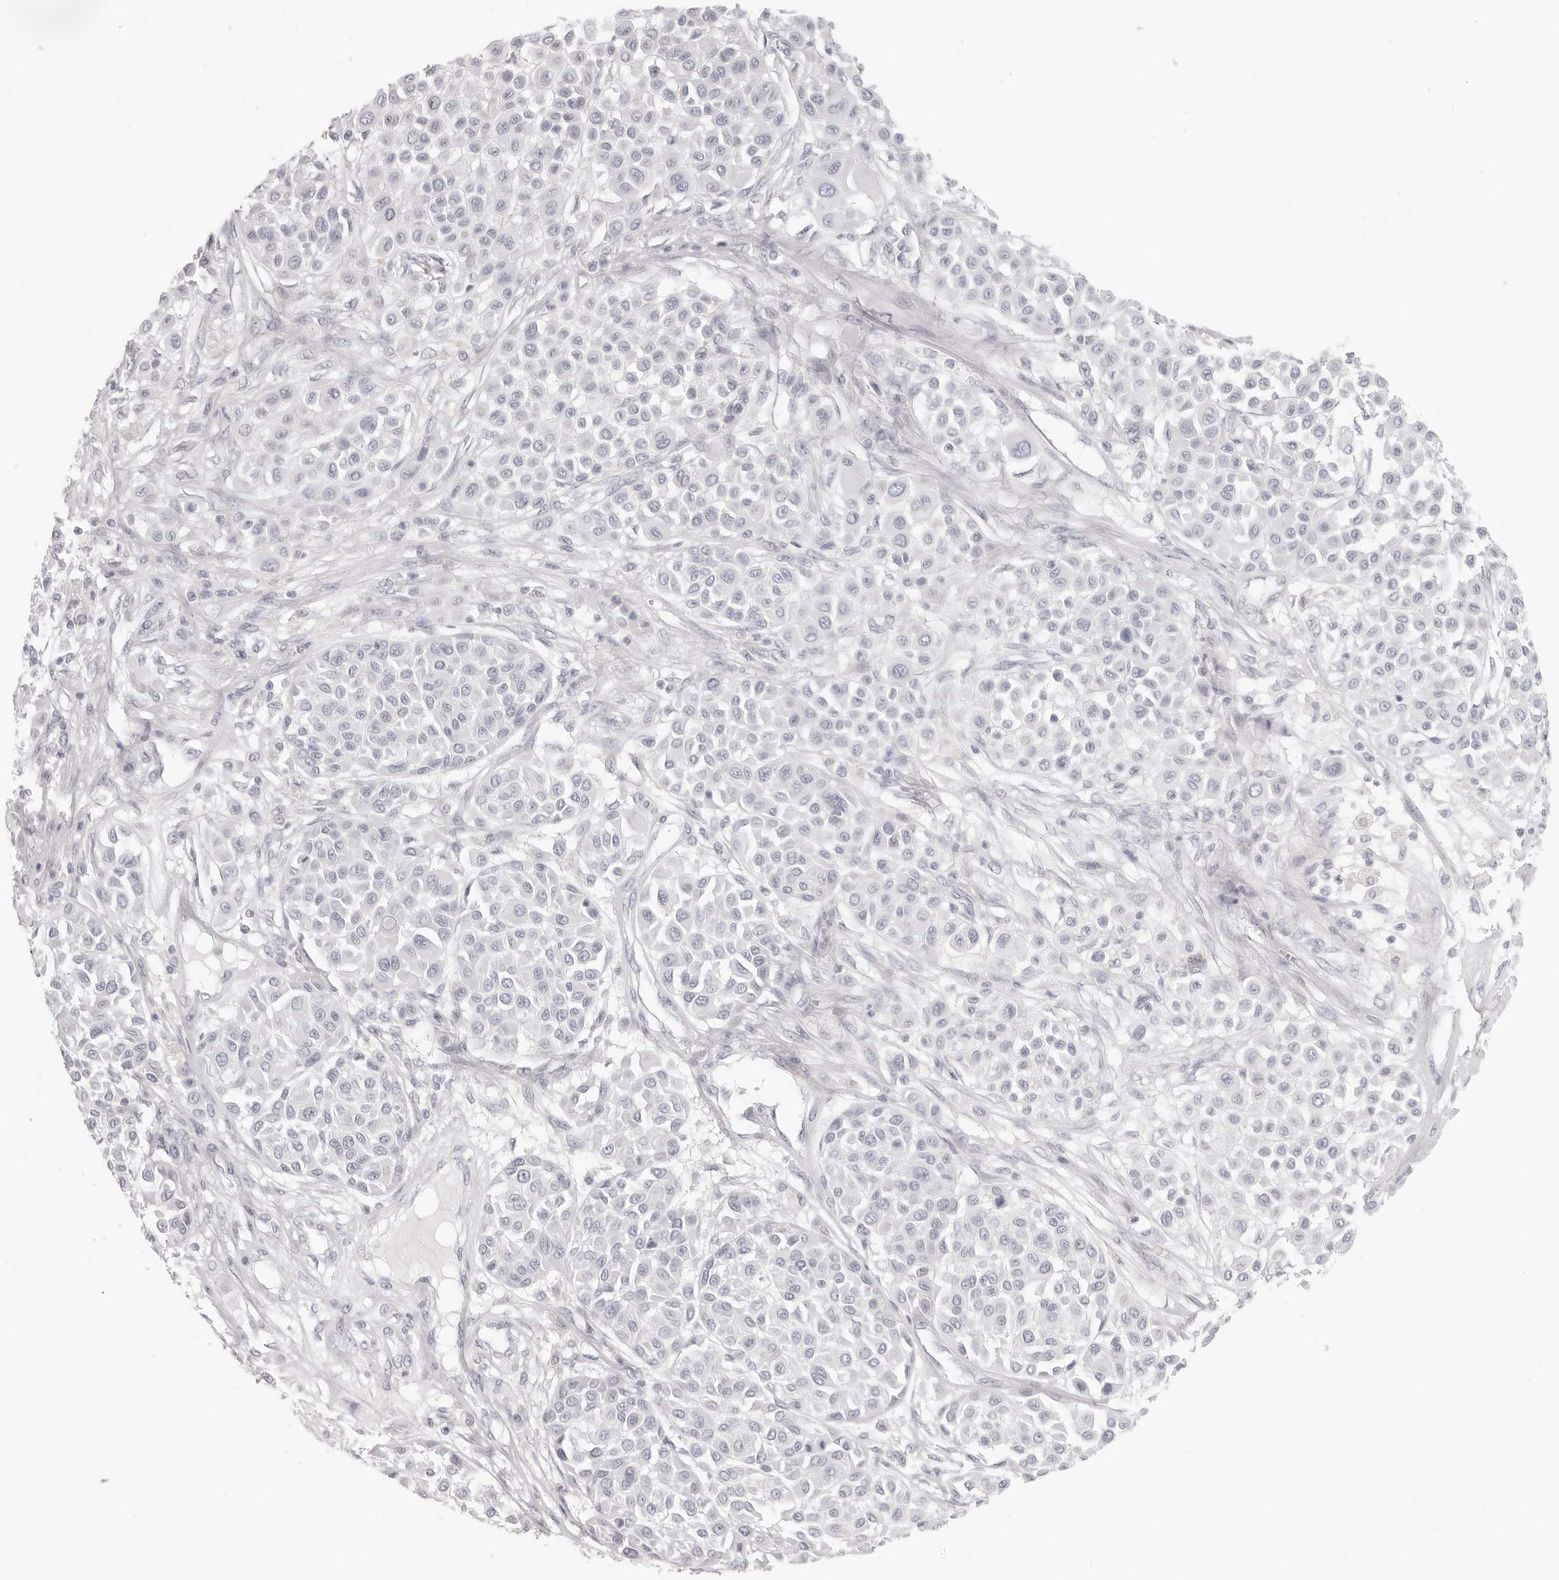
{"staining": {"intensity": "negative", "quantity": "none", "location": "none"}, "tissue": "melanoma", "cell_type": "Tumor cells", "image_type": "cancer", "snomed": [{"axis": "morphology", "description": "Malignant melanoma, Metastatic site"}, {"axis": "topography", "description": "Soft tissue"}], "caption": "Human melanoma stained for a protein using immunohistochemistry shows no staining in tumor cells.", "gene": "RXFP1", "patient": {"sex": "male", "age": 41}}